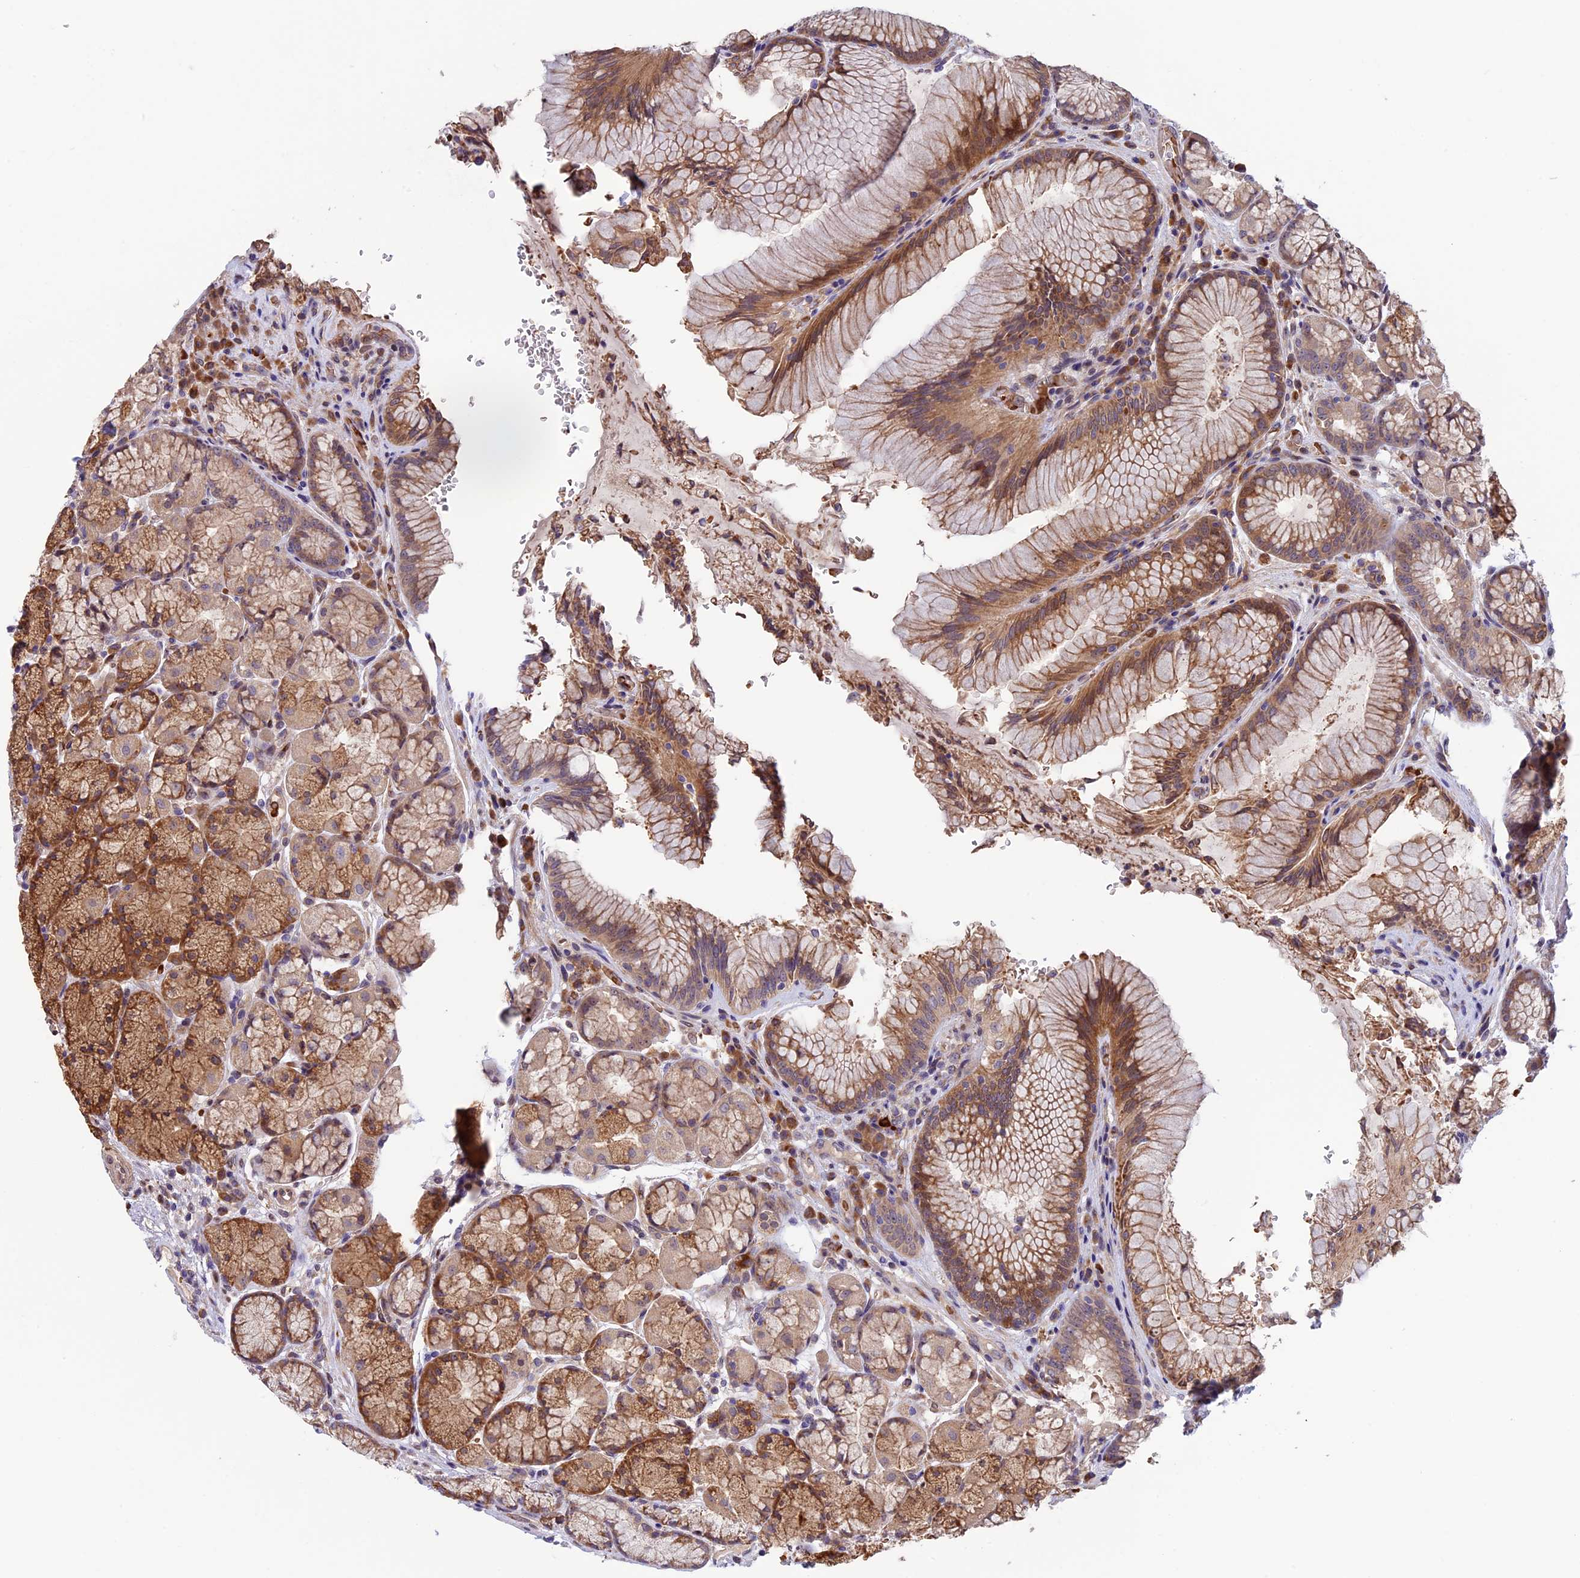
{"staining": {"intensity": "moderate", "quantity": ">75%", "location": "cytoplasmic/membranous"}, "tissue": "stomach", "cell_type": "Glandular cells", "image_type": "normal", "snomed": [{"axis": "morphology", "description": "Normal tissue, NOS"}, {"axis": "topography", "description": "Stomach"}], "caption": "A brown stain highlights moderate cytoplasmic/membranous staining of a protein in glandular cells of unremarkable human stomach.", "gene": "CCDC9B", "patient": {"sex": "male", "age": 63}}